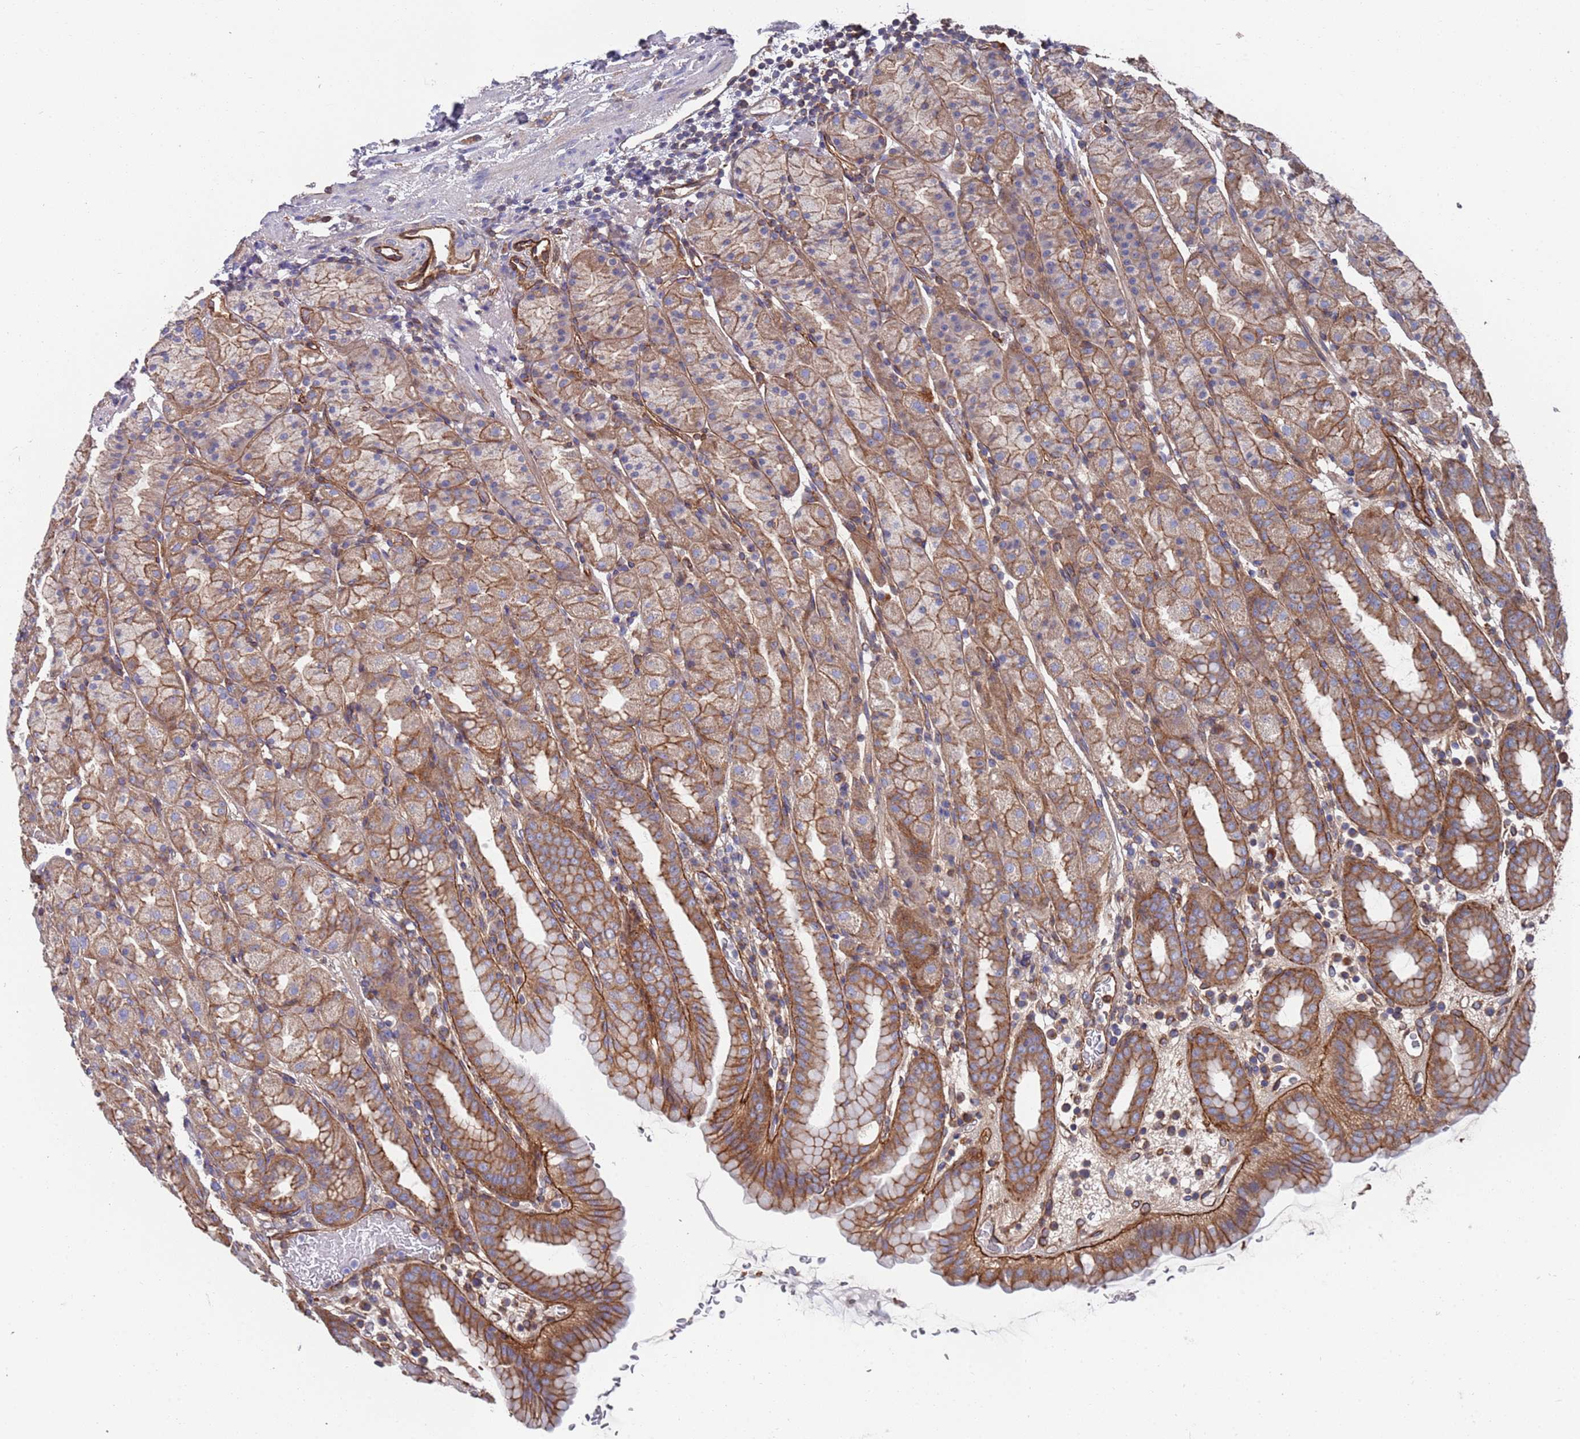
{"staining": {"intensity": "moderate", "quantity": "25%-75%", "location": "cytoplasmic/membranous"}, "tissue": "stomach", "cell_type": "Glandular cells", "image_type": "normal", "snomed": [{"axis": "morphology", "description": "Normal tissue, NOS"}, {"axis": "topography", "description": "Stomach, upper"}], "caption": "Protein staining reveals moderate cytoplasmic/membranous staining in approximately 25%-75% of glandular cells in normal stomach.", "gene": "JAKMIP2", "patient": {"sex": "male", "age": 68}}